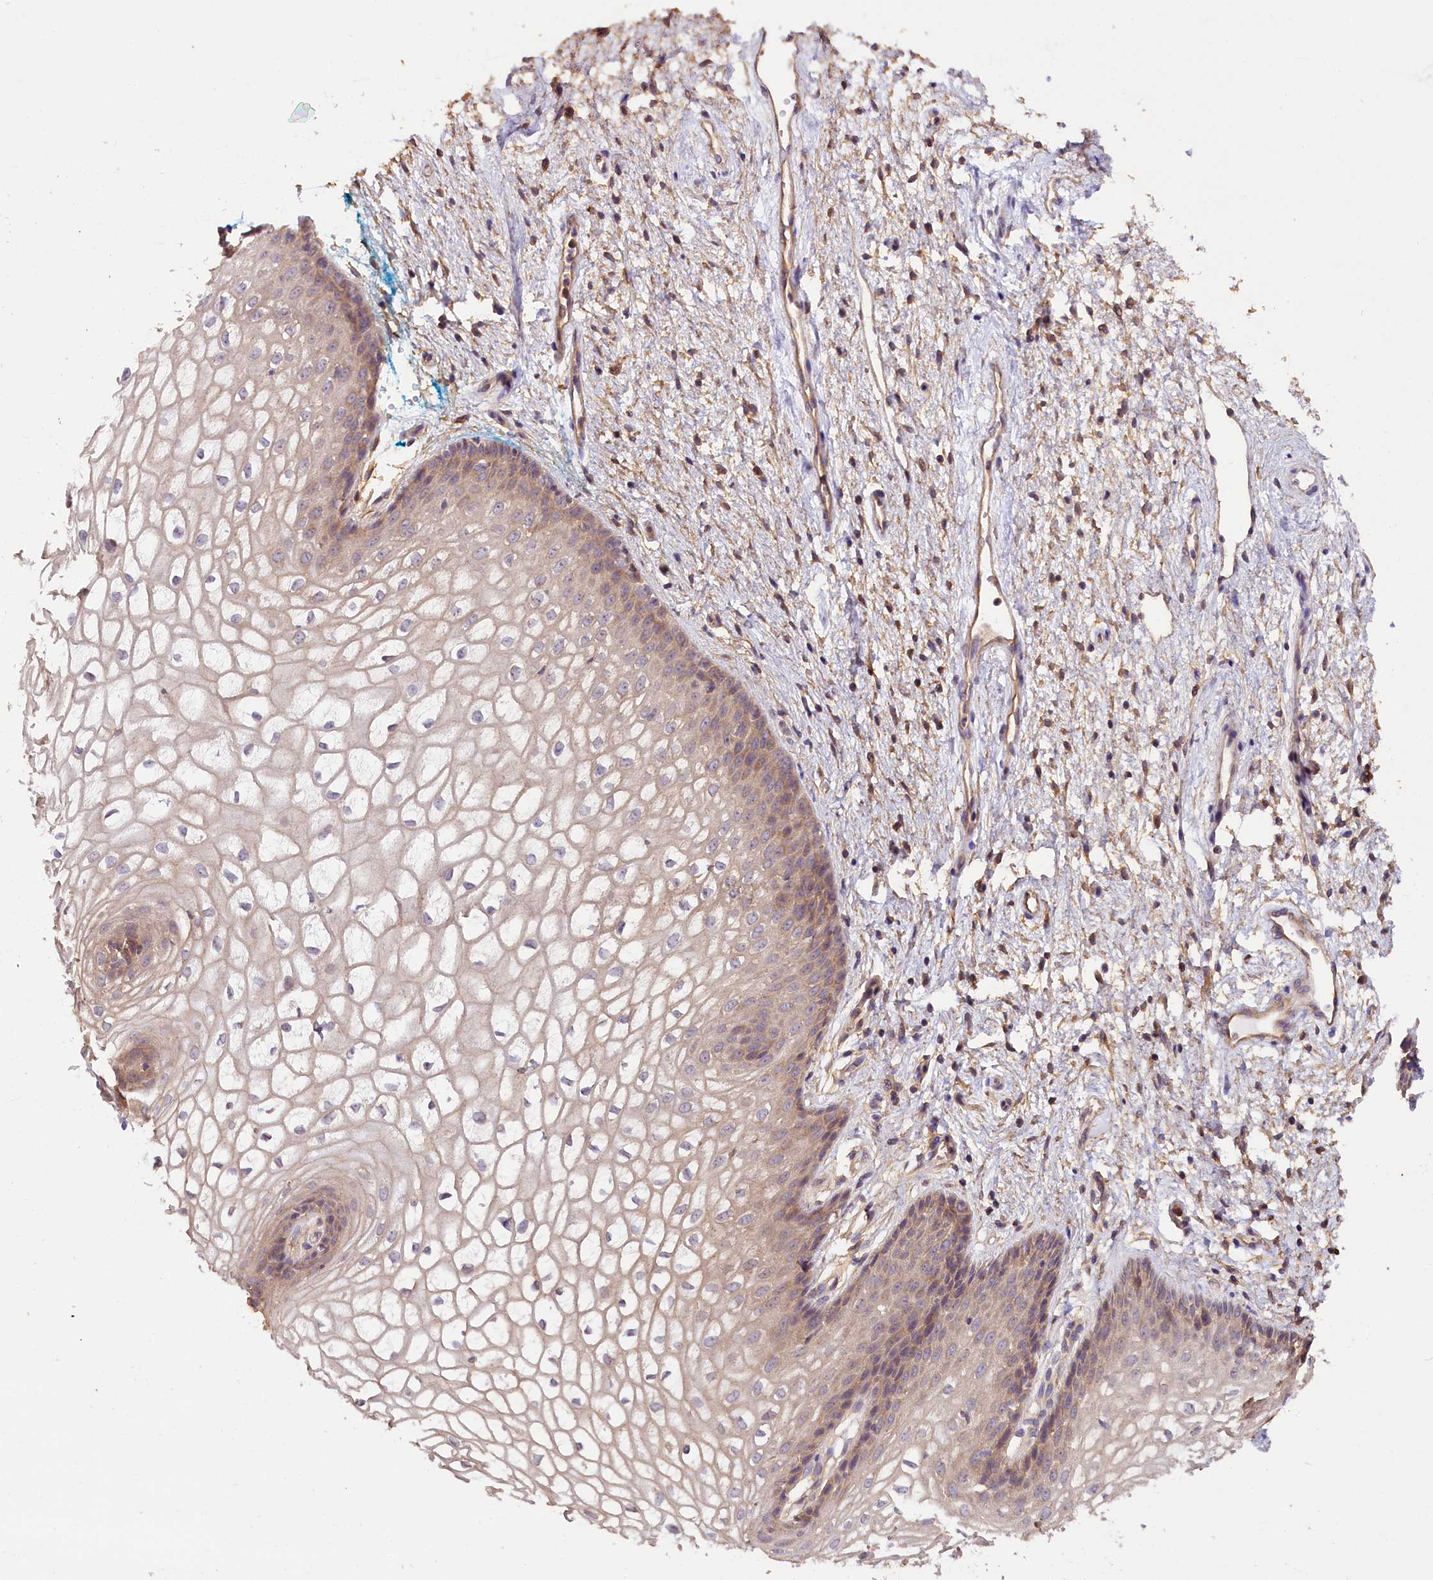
{"staining": {"intensity": "weak", "quantity": "<25%", "location": "cytoplasmic/membranous"}, "tissue": "vagina", "cell_type": "Squamous epithelial cells", "image_type": "normal", "snomed": [{"axis": "morphology", "description": "Normal tissue, NOS"}, {"axis": "topography", "description": "Vagina"}], "caption": "An image of human vagina is negative for staining in squamous epithelial cells. (Immunohistochemistry, brightfield microscopy, high magnification).", "gene": "KATNB1", "patient": {"sex": "female", "age": 34}}